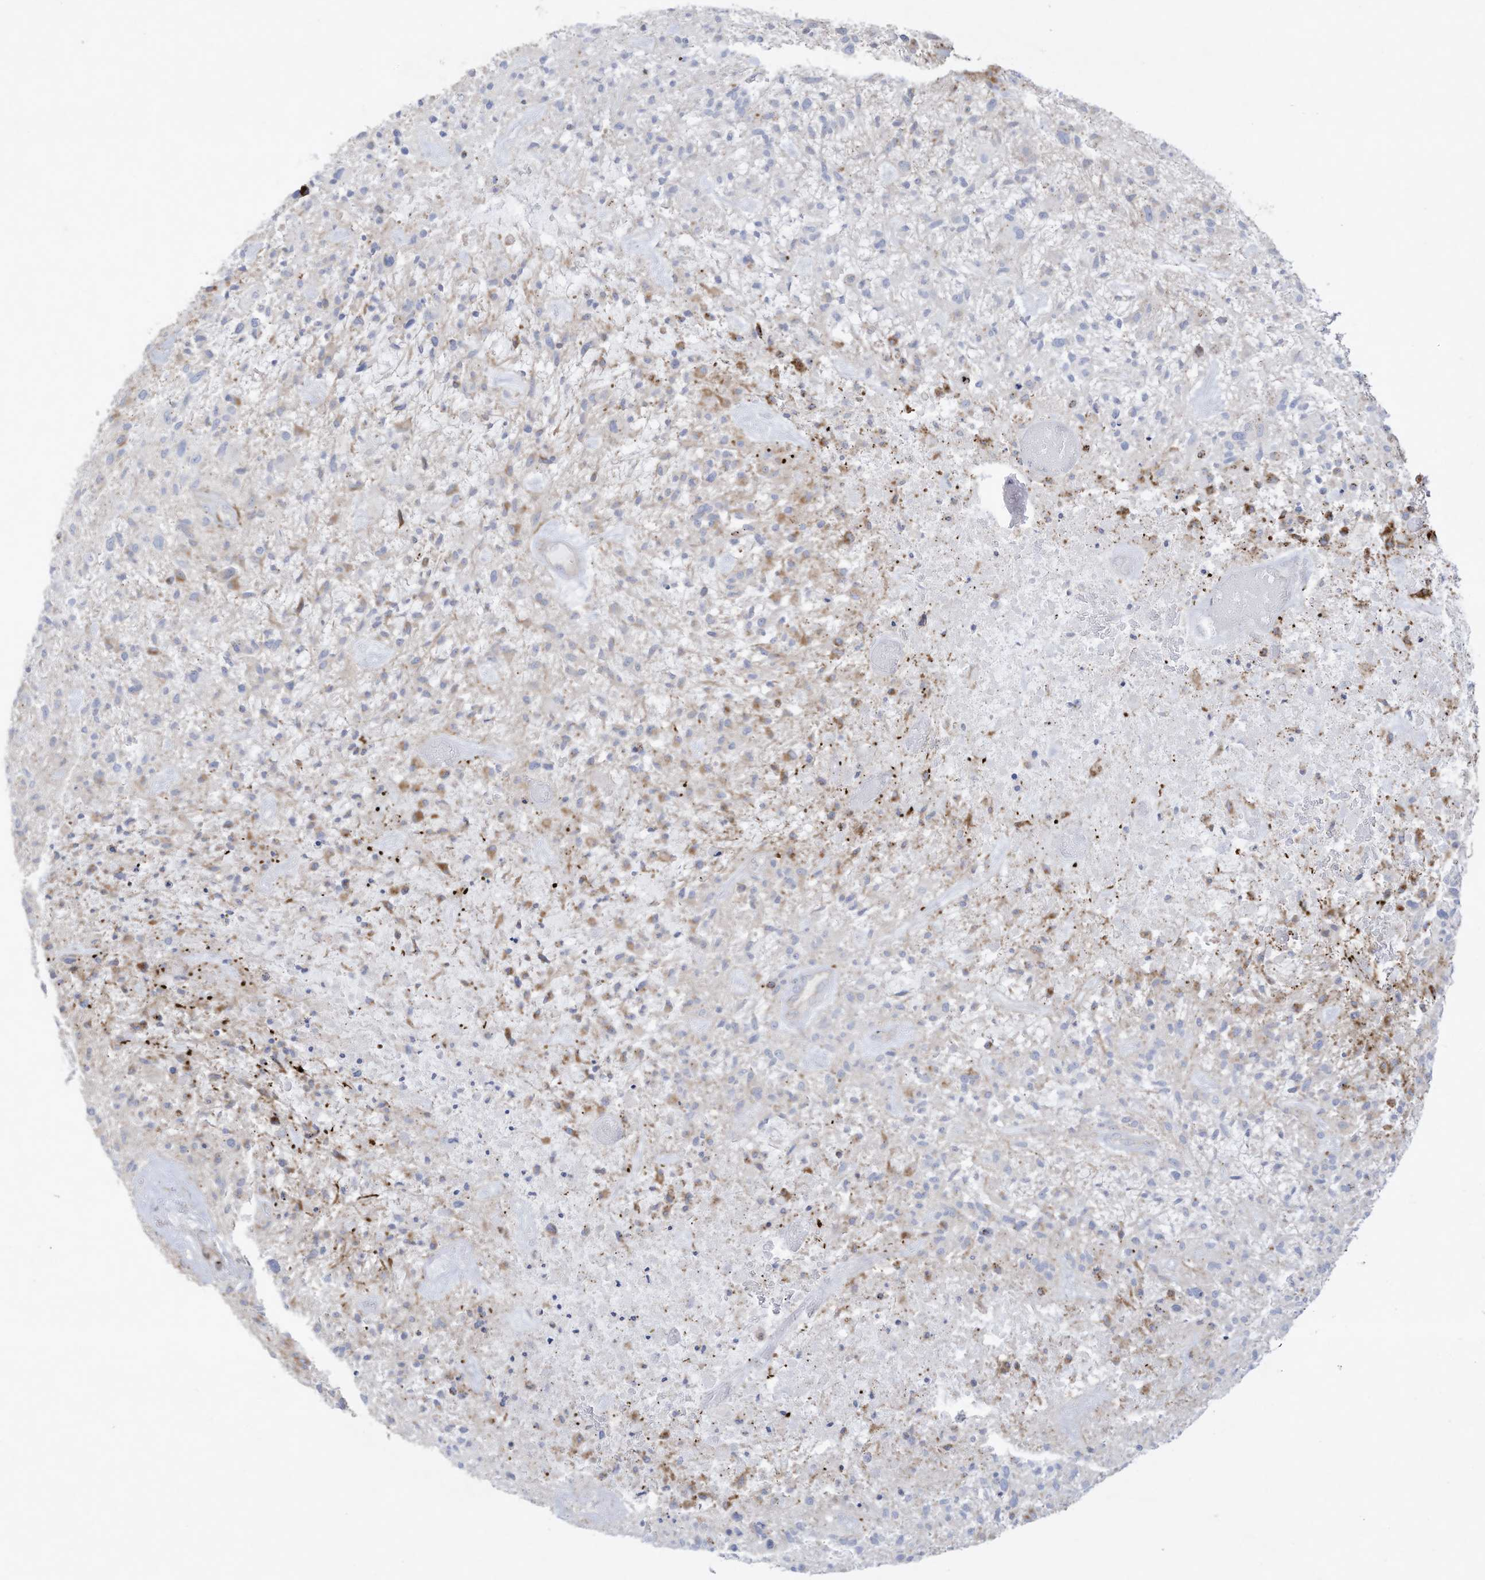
{"staining": {"intensity": "negative", "quantity": "none", "location": "none"}, "tissue": "glioma", "cell_type": "Tumor cells", "image_type": "cancer", "snomed": [{"axis": "morphology", "description": "Glioma, malignant, High grade"}, {"axis": "topography", "description": "Brain"}], "caption": "There is no significant positivity in tumor cells of malignant glioma (high-grade).", "gene": "THNSL2", "patient": {"sex": "male", "age": 47}}